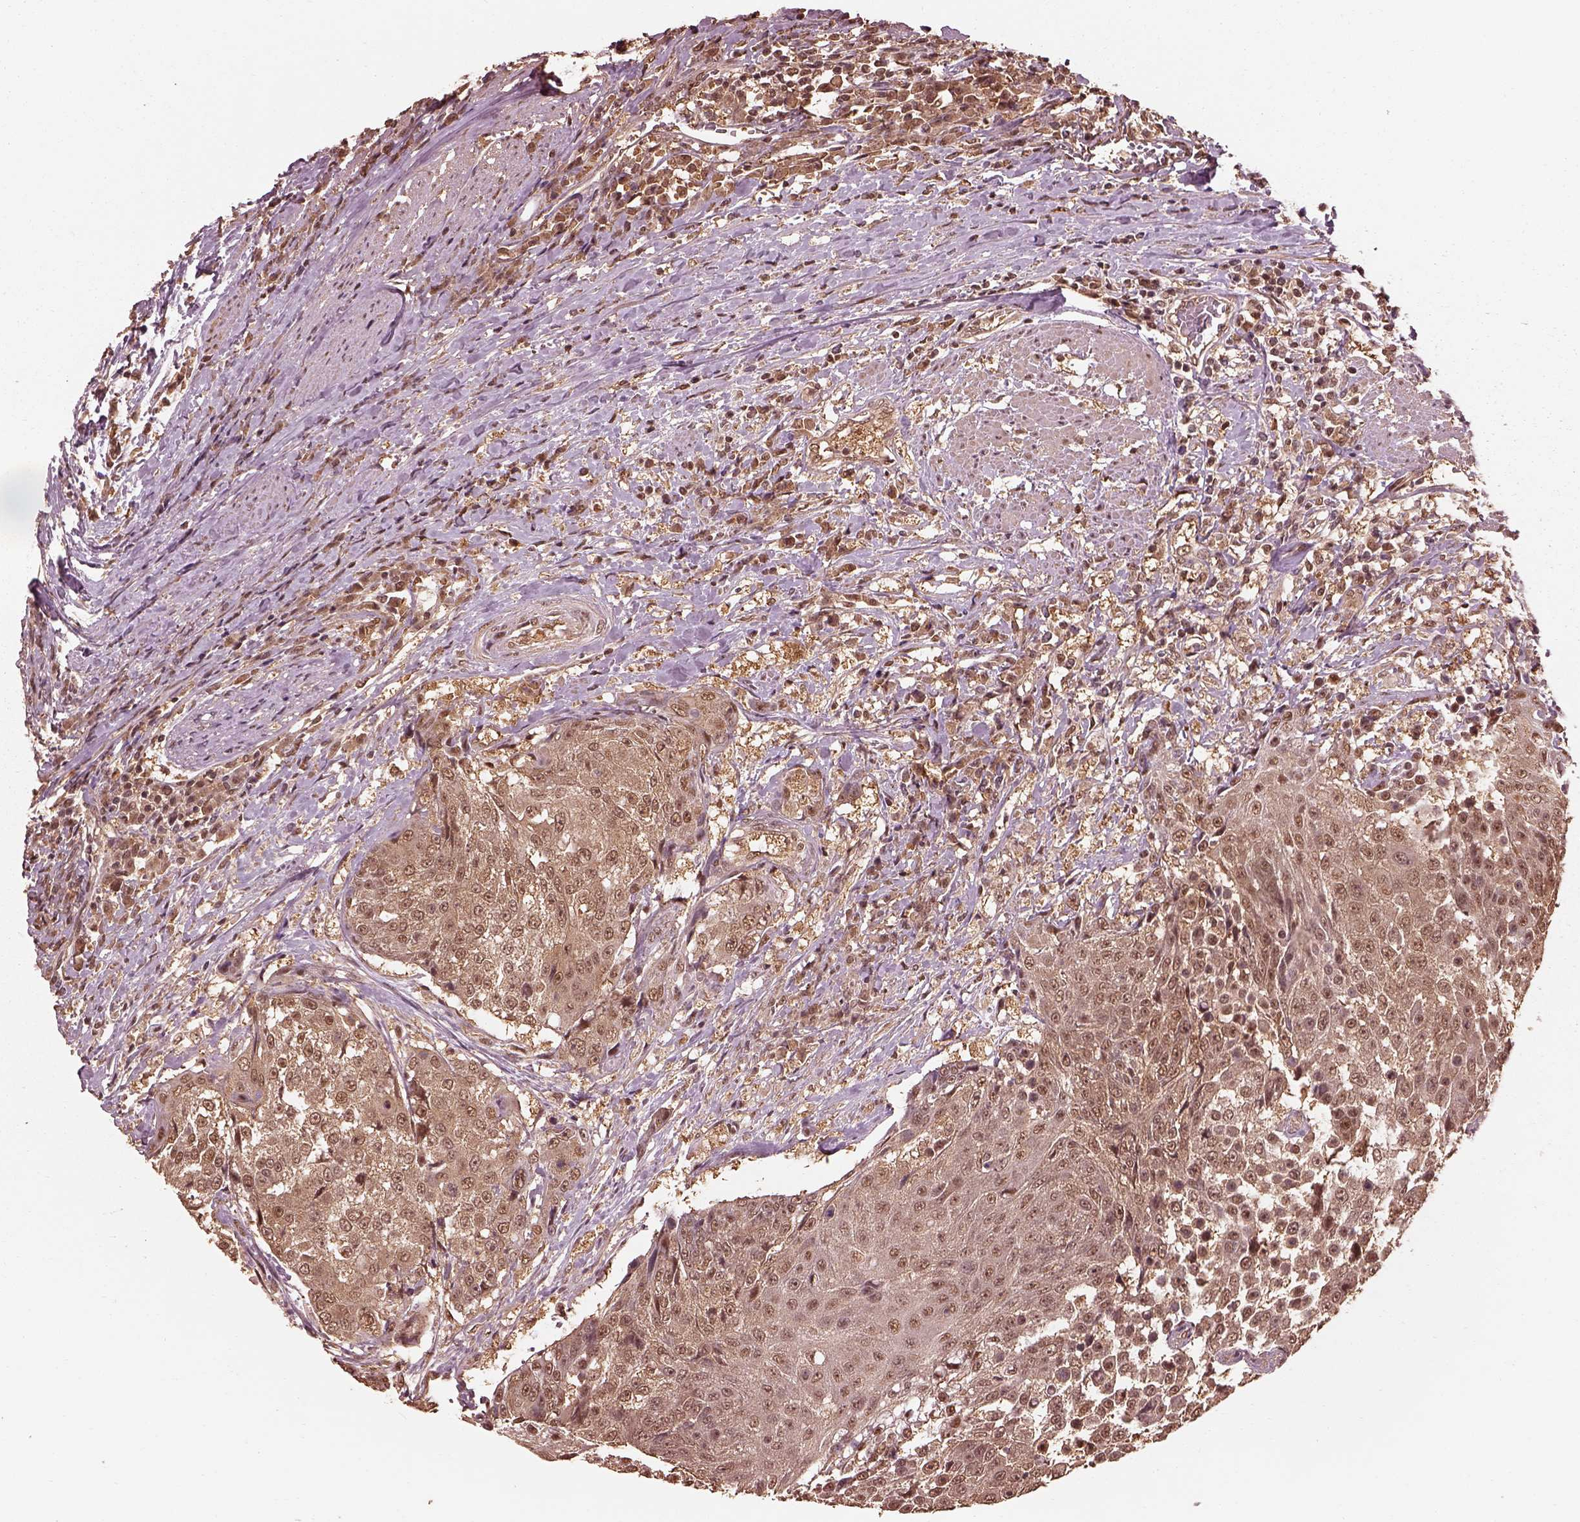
{"staining": {"intensity": "moderate", "quantity": "25%-75%", "location": "cytoplasmic/membranous,nuclear"}, "tissue": "urothelial cancer", "cell_type": "Tumor cells", "image_type": "cancer", "snomed": [{"axis": "morphology", "description": "Urothelial carcinoma, High grade"}, {"axis": "topography", "description": "Urinary bladder"}], "caption": "Immunohistochemistry (IHC) photomicrograph of neoplastic tissue: human urothelial cancer stained using immunohistochemistry displays medium levels of moderate protein expression localized specifically in the cytoplasmic/membranous and nuclear of tumor cells, appearing as a cytoplasmic/membranous and nuclear brown color.", "gene": "PSMC5", "patient": {"sex": "female", "age": 63}}